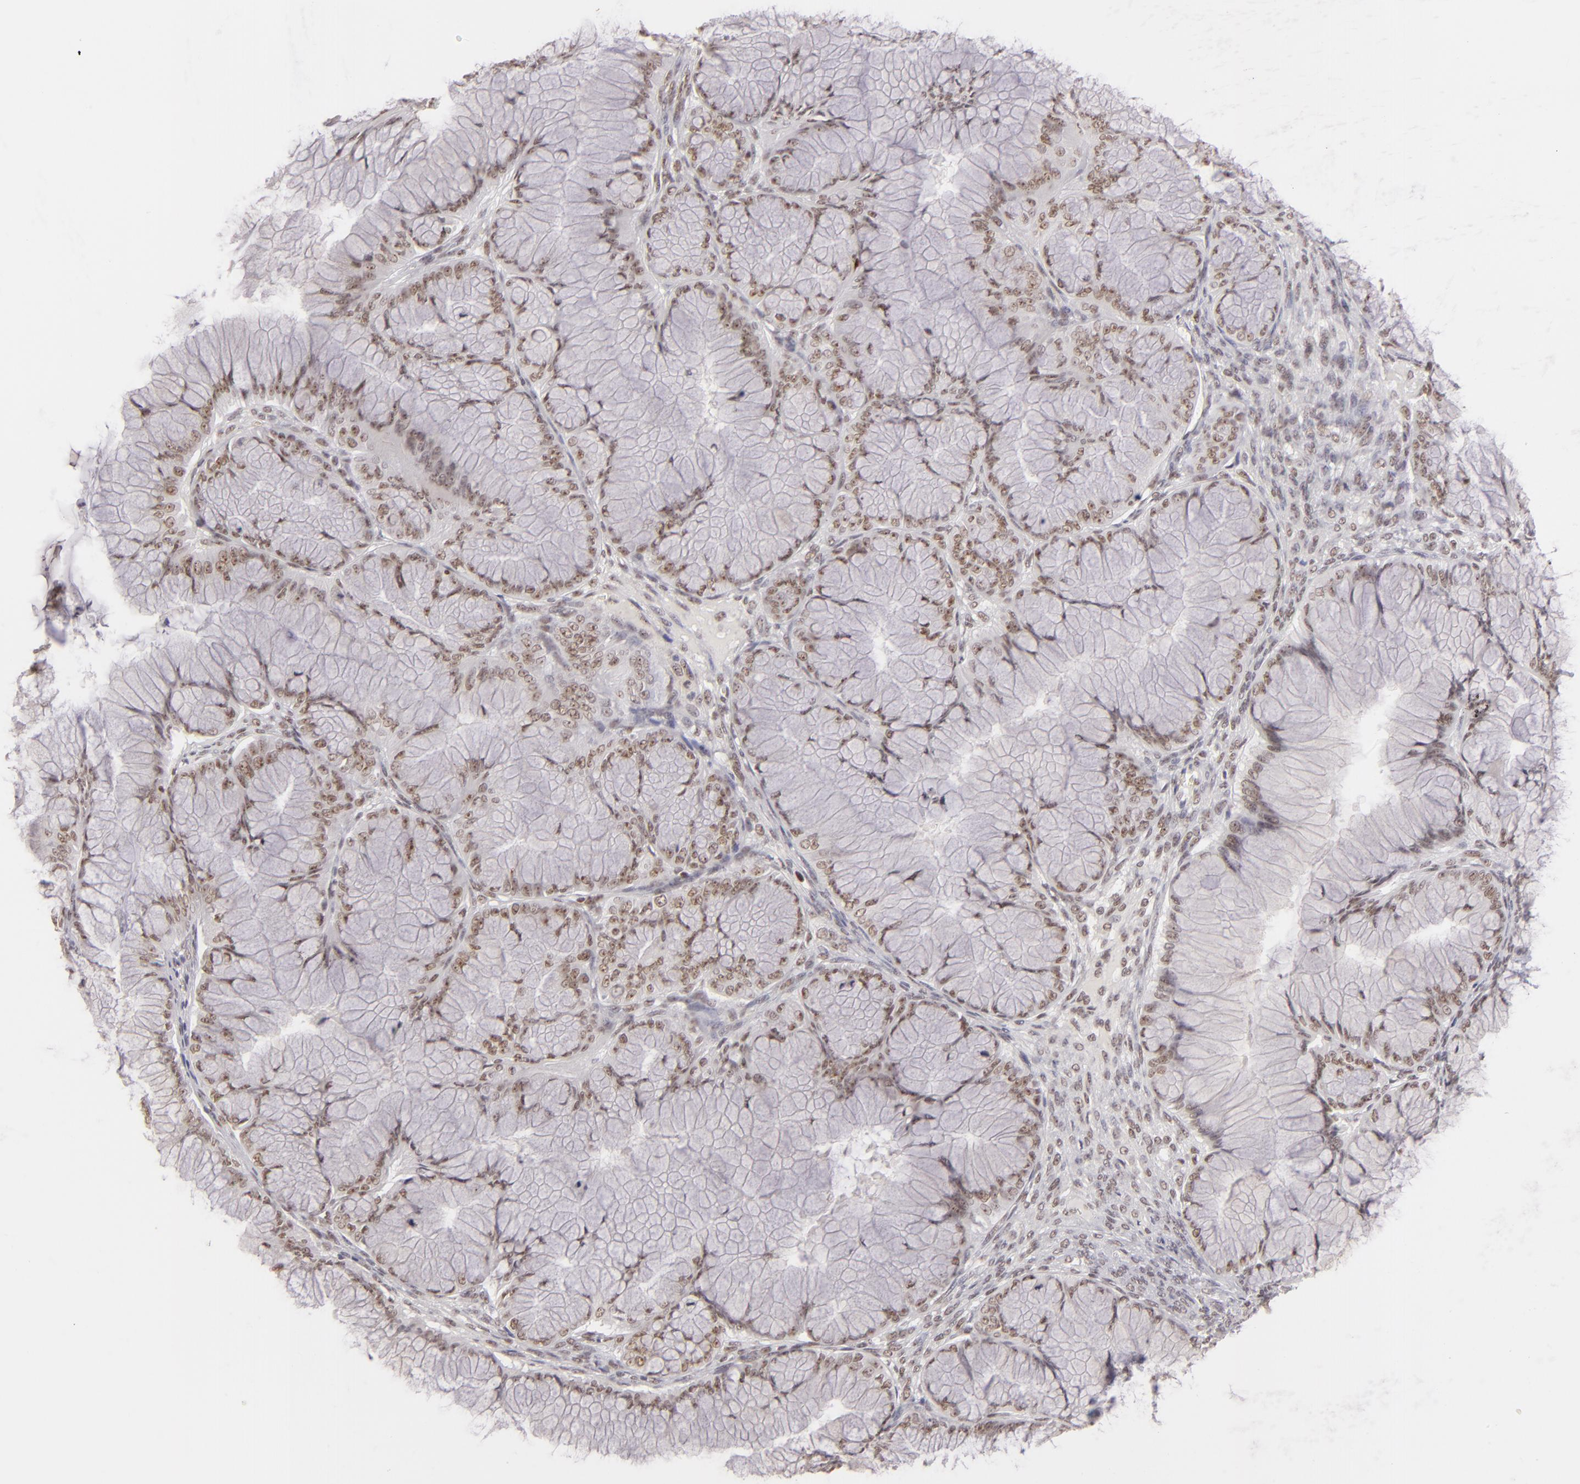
{"staining": {"intensity": "moderate", "quantity": ">75%", "location": "nuclear"}, "tissue": "ovarian cancer", "cell_type": "Tumor cells", "image_type": "cancer", "snomed": [{"axis": "morphology", "description": "Cystadenocarcinoma, mucinous, NOS"}, {"axis": "topography", "description": "Ovary"}], "caption": "Ovarian cancer (mucinous cystadenocarcinoma) stained for a protein exhibits moderate nuclear positivity in tumor cells. The staining was performed using DAB to visualize the protein expression in brown, while the nuclei were stained in blue with hematoxylin (Magnification: 20x).", "gene": "DAXX", "patient": {"sex": "female", "age": 63}}